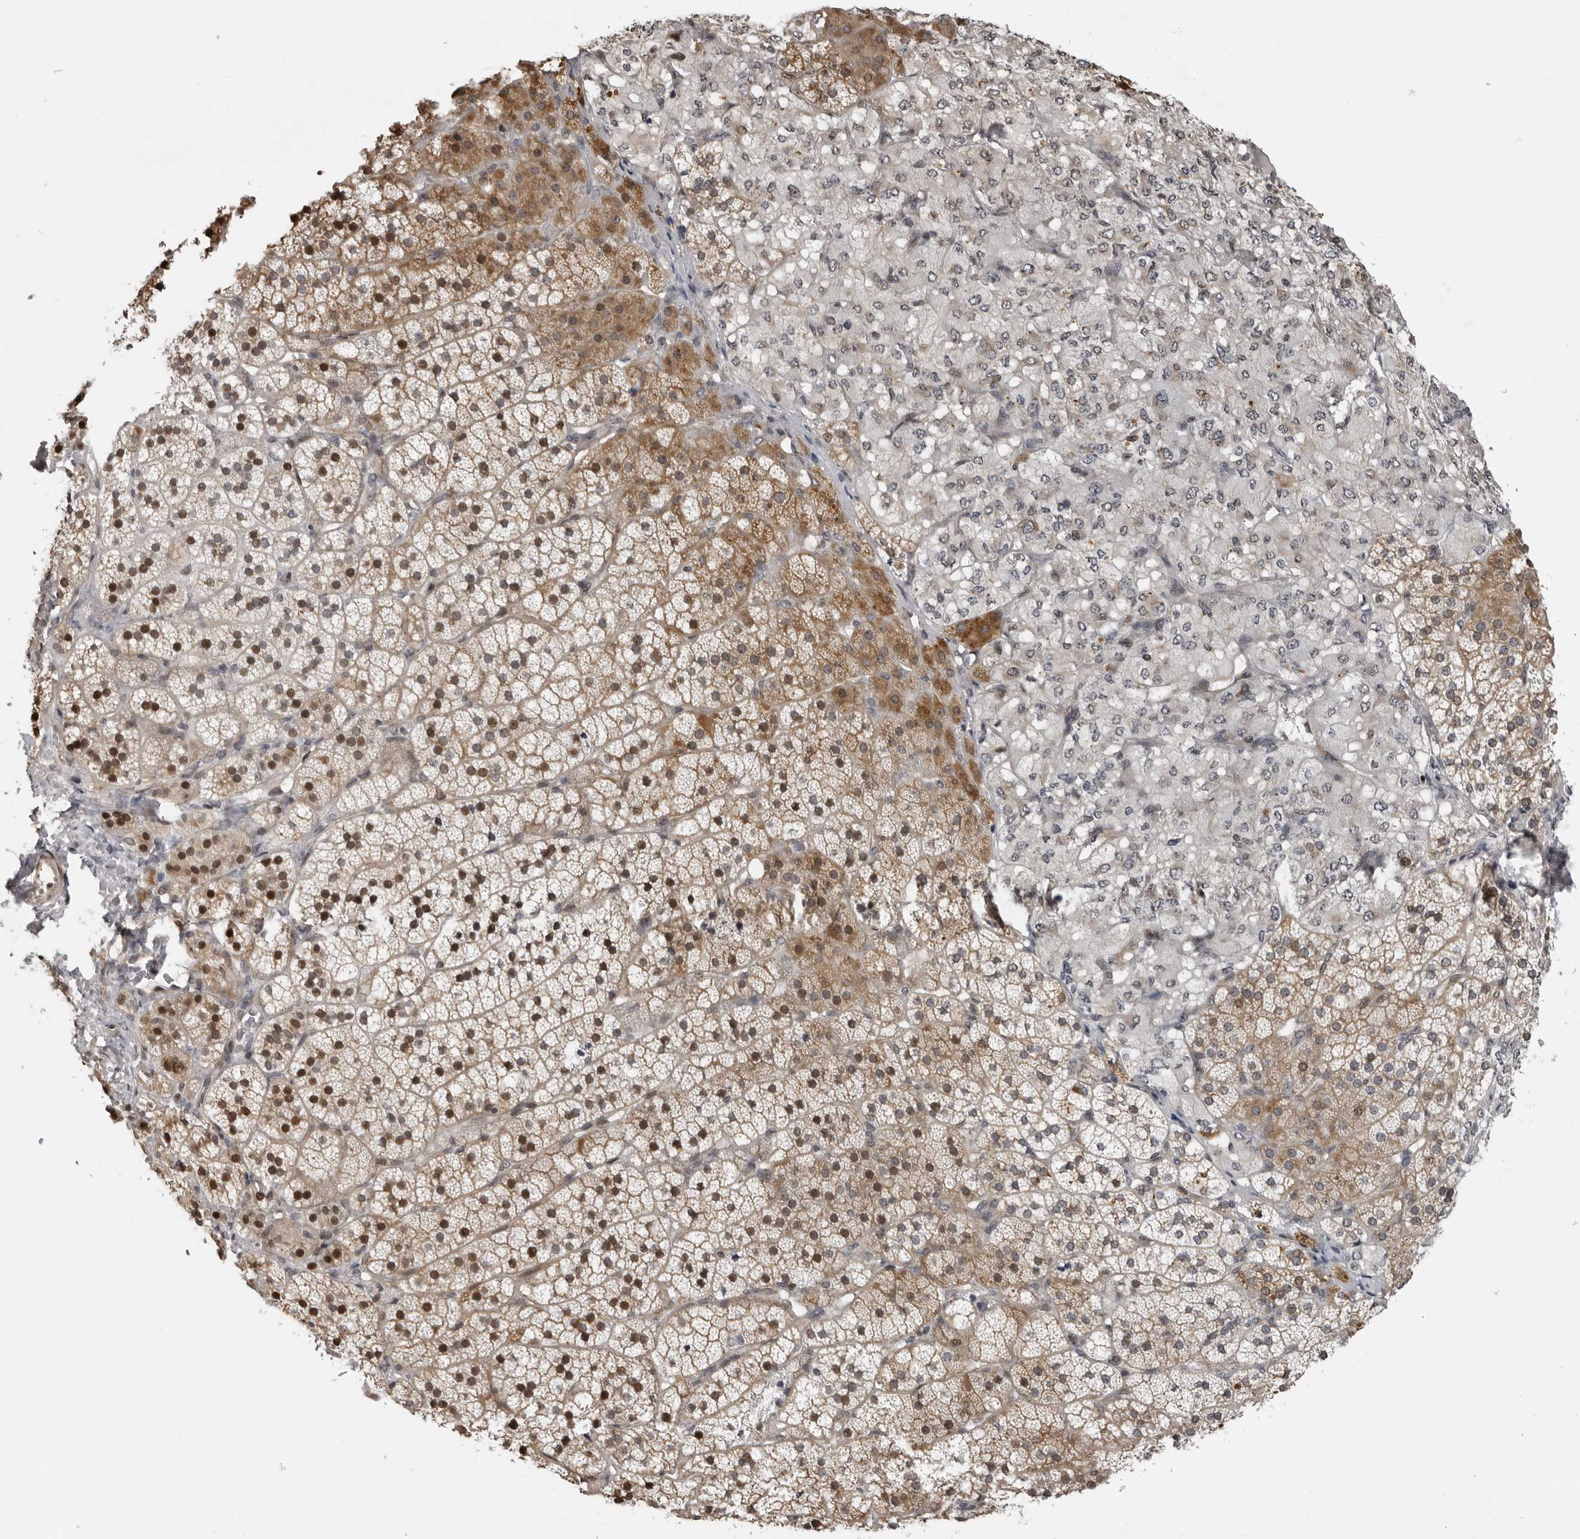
{"staining": {"intensity": "moderate", "quantity": "25%-75%", "location": "cytoplasmic/membranous,nuclear"}, "tissue": "adrenal gland", "cell_type": "Glandular cells", "image_type": "normal", "snomed": [{"axis": "morphology", "description": "Normal tissue, NOS"}, {"axis": "topography", "description": "Adrenal gland"}], "caption": "Brown immunohistochemical staining in unremarkable adrenal gland displays moderate cytoplasmic/membranous,nuclear expression in approximately 25%-75% of glandular cells. Nuclei are stained in blue.", "gene": "PRRX2", "patient": {"sex": "female", "age": 44}}